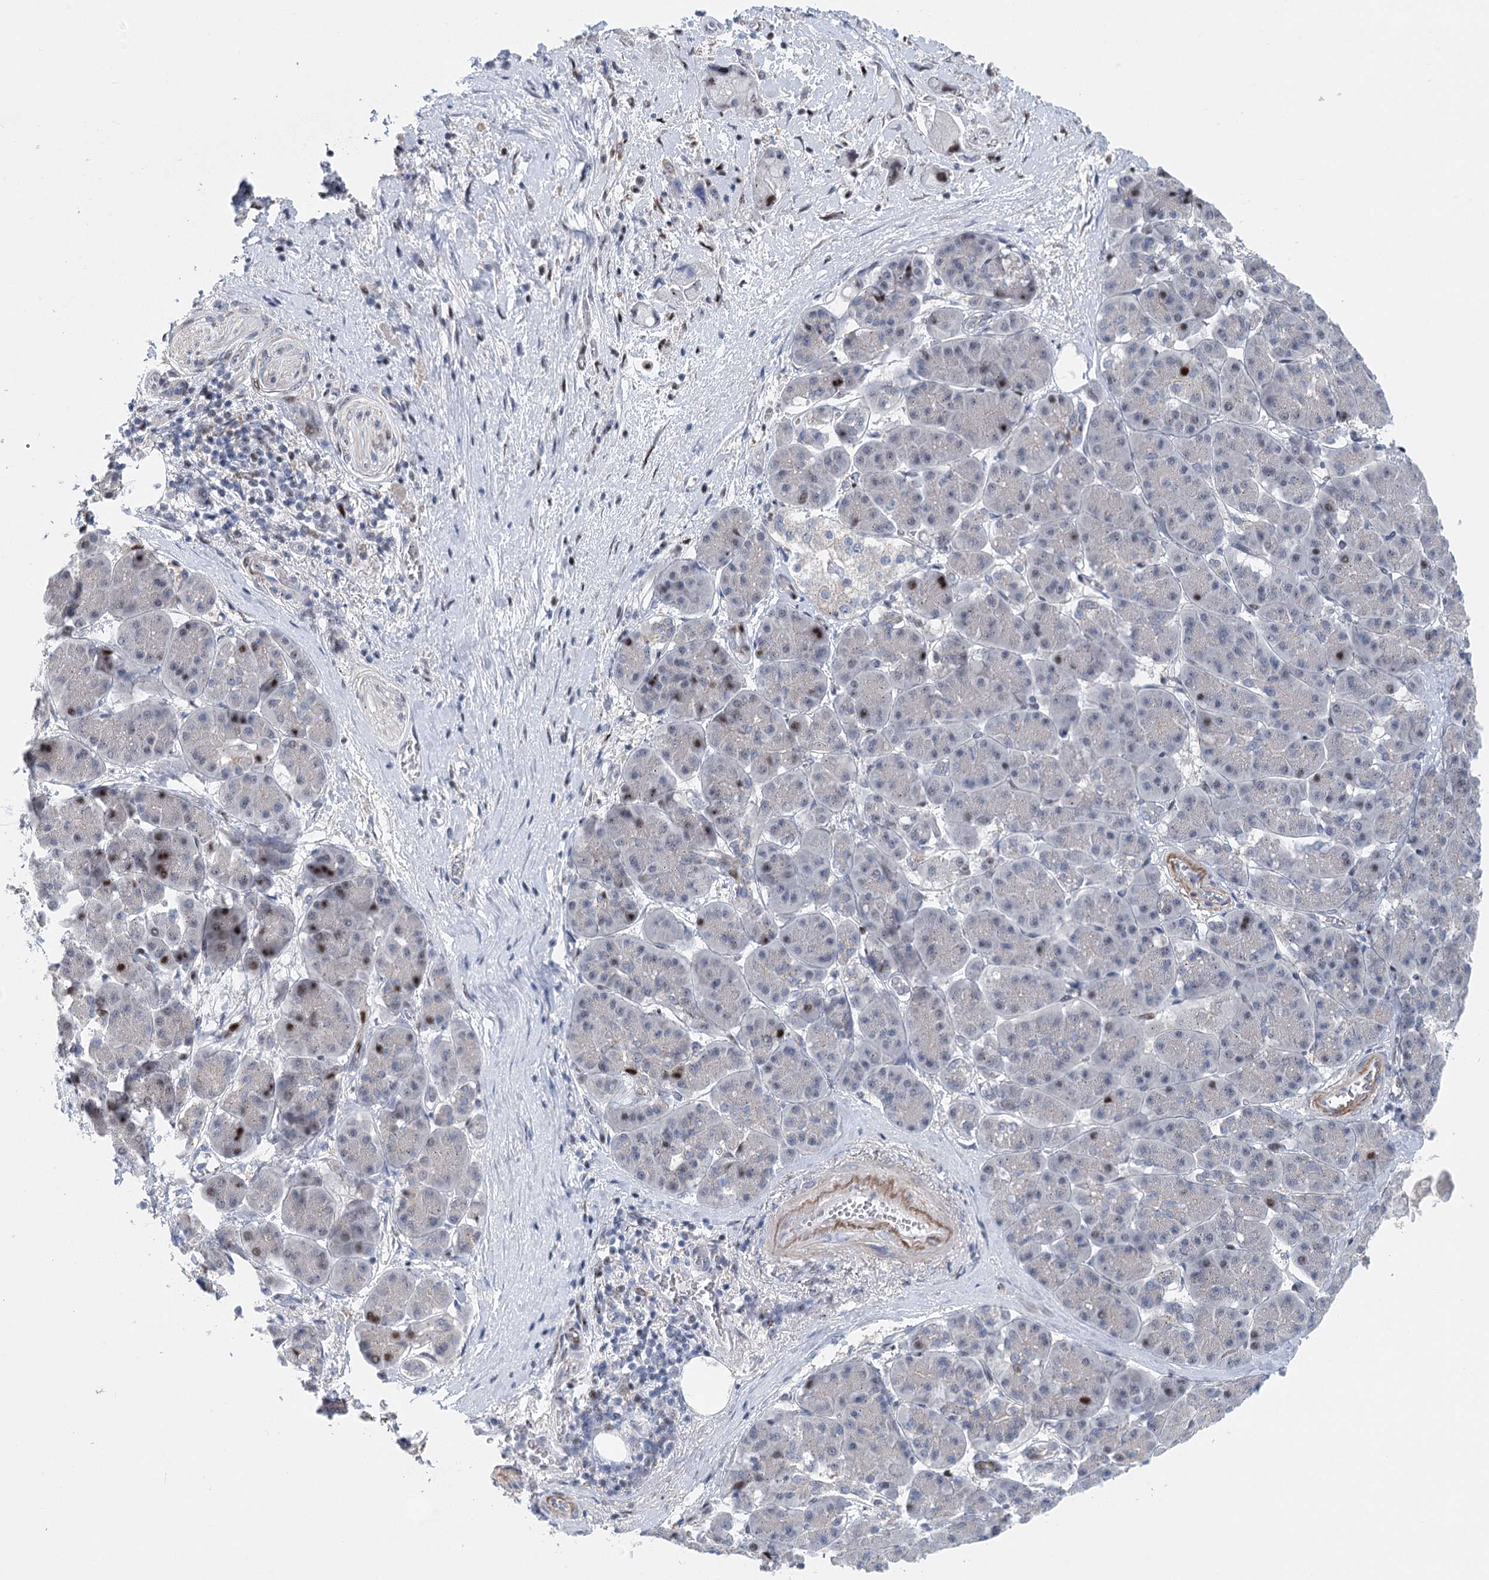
{"staining": {"intensity": "moderate", "quantity": "<25%", "location": "nuclear"}, "tissue": "pancreatic cancer", "cell_type": "Tumor cells", "image_type": "cancer", "snomed": [{"axis": "morphology", "description": "Normal tissue, NOS"}, {"axis": "morphology", "description": "Adenocarcinoma, NOS"}, {"axis": "topography", "description": "Pancreas"}], "caption": "Approximately <25% of tumor cells in human pancreatic adenocarcinoma reveal moderate nuclear protein staining as visualized by brown immunohistochemical staining.", "gene": "CAMTA1", "patient": {"sex": "female", "age": 68}}